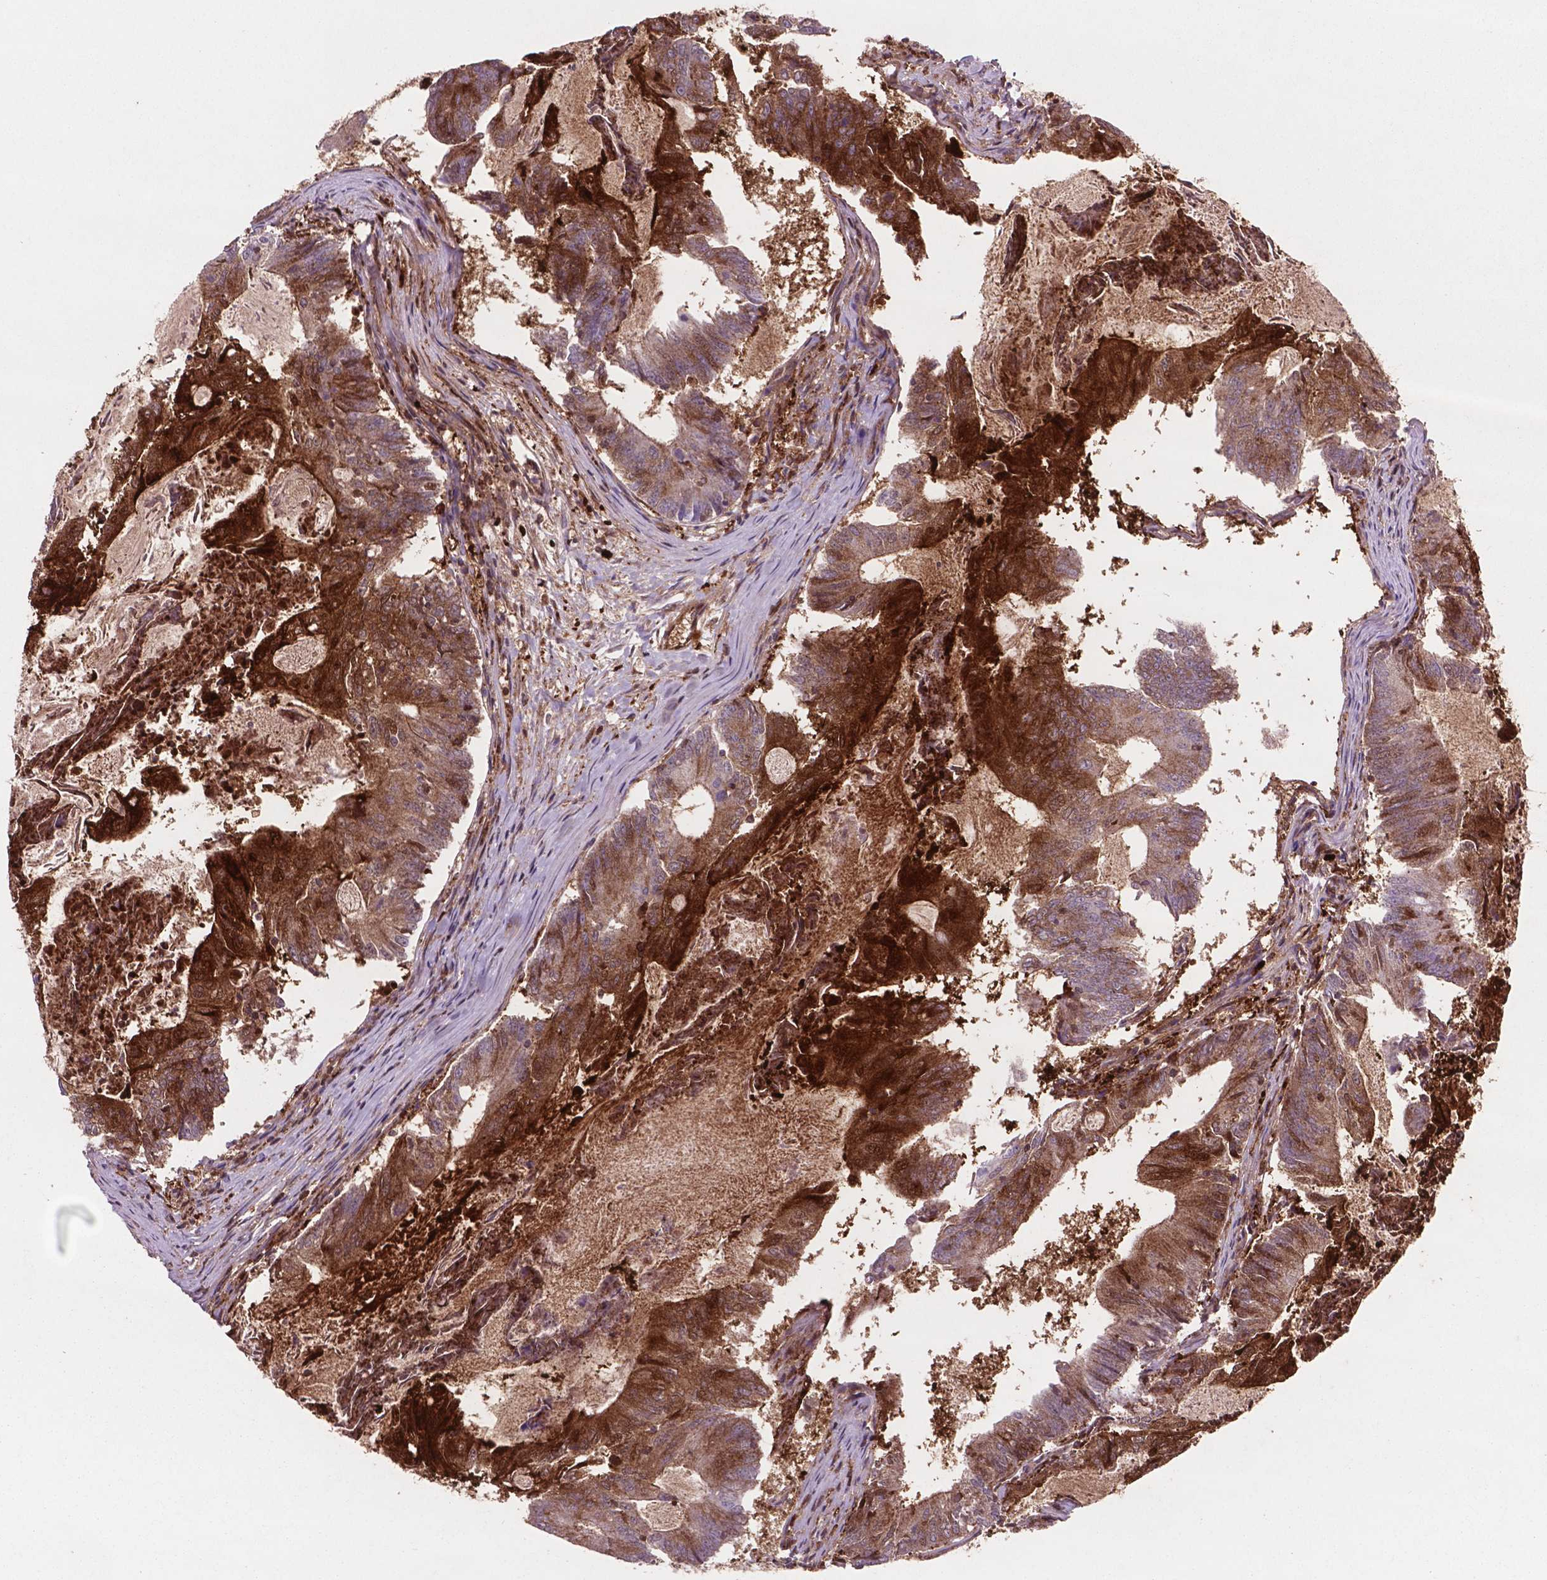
{"staining": {"intensity": "strong", "quantity": ">75%", "location": "cytoplasmic/membranous"}, "tissue": "colorectal cancer", "cell_type": "Tumor cells", "image_type": "cancer", "snomed": [{"axis": "morphology", "description": "Adenocarcinoma, NOS"}, {"axis": "topography", "description": "Colon"}], "caption": "High-magnification brightfield microscopy of adenocarcinoma (colorectal) stained with DAB (3,3'-diaminobenzidine) (brown) and counterstained with hematoxylin (blue). tumor cells exhibit strong cytoplasmic/membranous staining is present in approximately>75% of cells. The protein of interest is stained brown, and the nuclei are stained in blue (DAB (3,3'-diaminobenzidine) IHC with brightfield microscopy, high magnification).", "gene": "LDHA", "patient": {"sex": "female", "age": 70}}